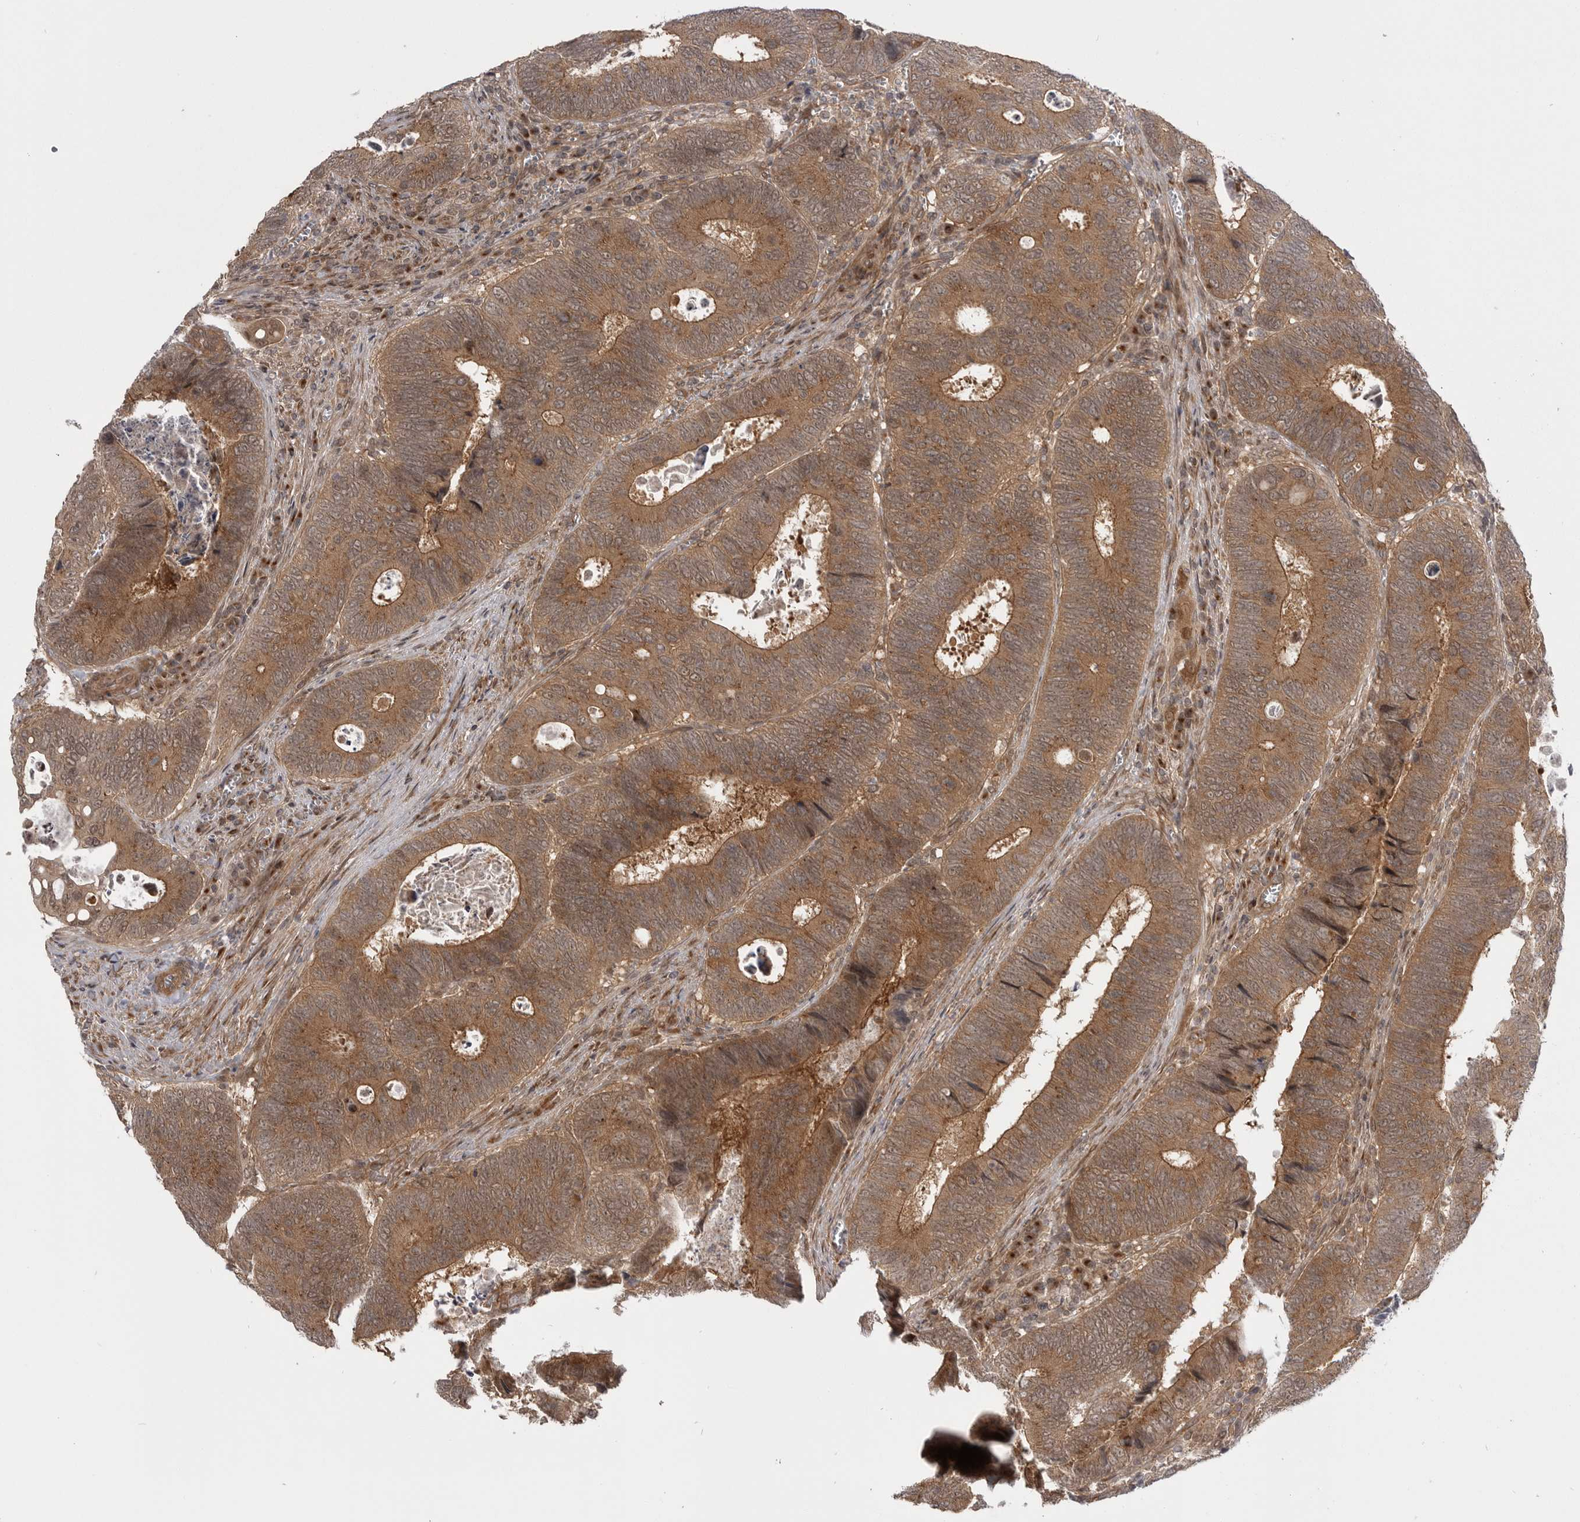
{"staining": {"intensity": "moderate", "quantity": ">75%", "location": "cytoplasmic/membranous"}, "tissue": "colorectal cancer", "cell_type": "Tumor cells", "image_type": "cancer", "snomed": [{"axis": "morphology", "description": "Adenocarcinoma, NOS"}, {"axis": "topography", "description": "Colon"}], "caption": "Colorectal cancer (adenocarcinoma) was stained to show a protein in brown. There is medium levels of moderate cytoplasmic/membranous expression in about >75% of tumor cells. Immunohistochemistry (ihc) stains the protein in brown and the nuclei are stained blue.", "gene": "PDCL", "patient": {"sex": "male", "age": 72}}